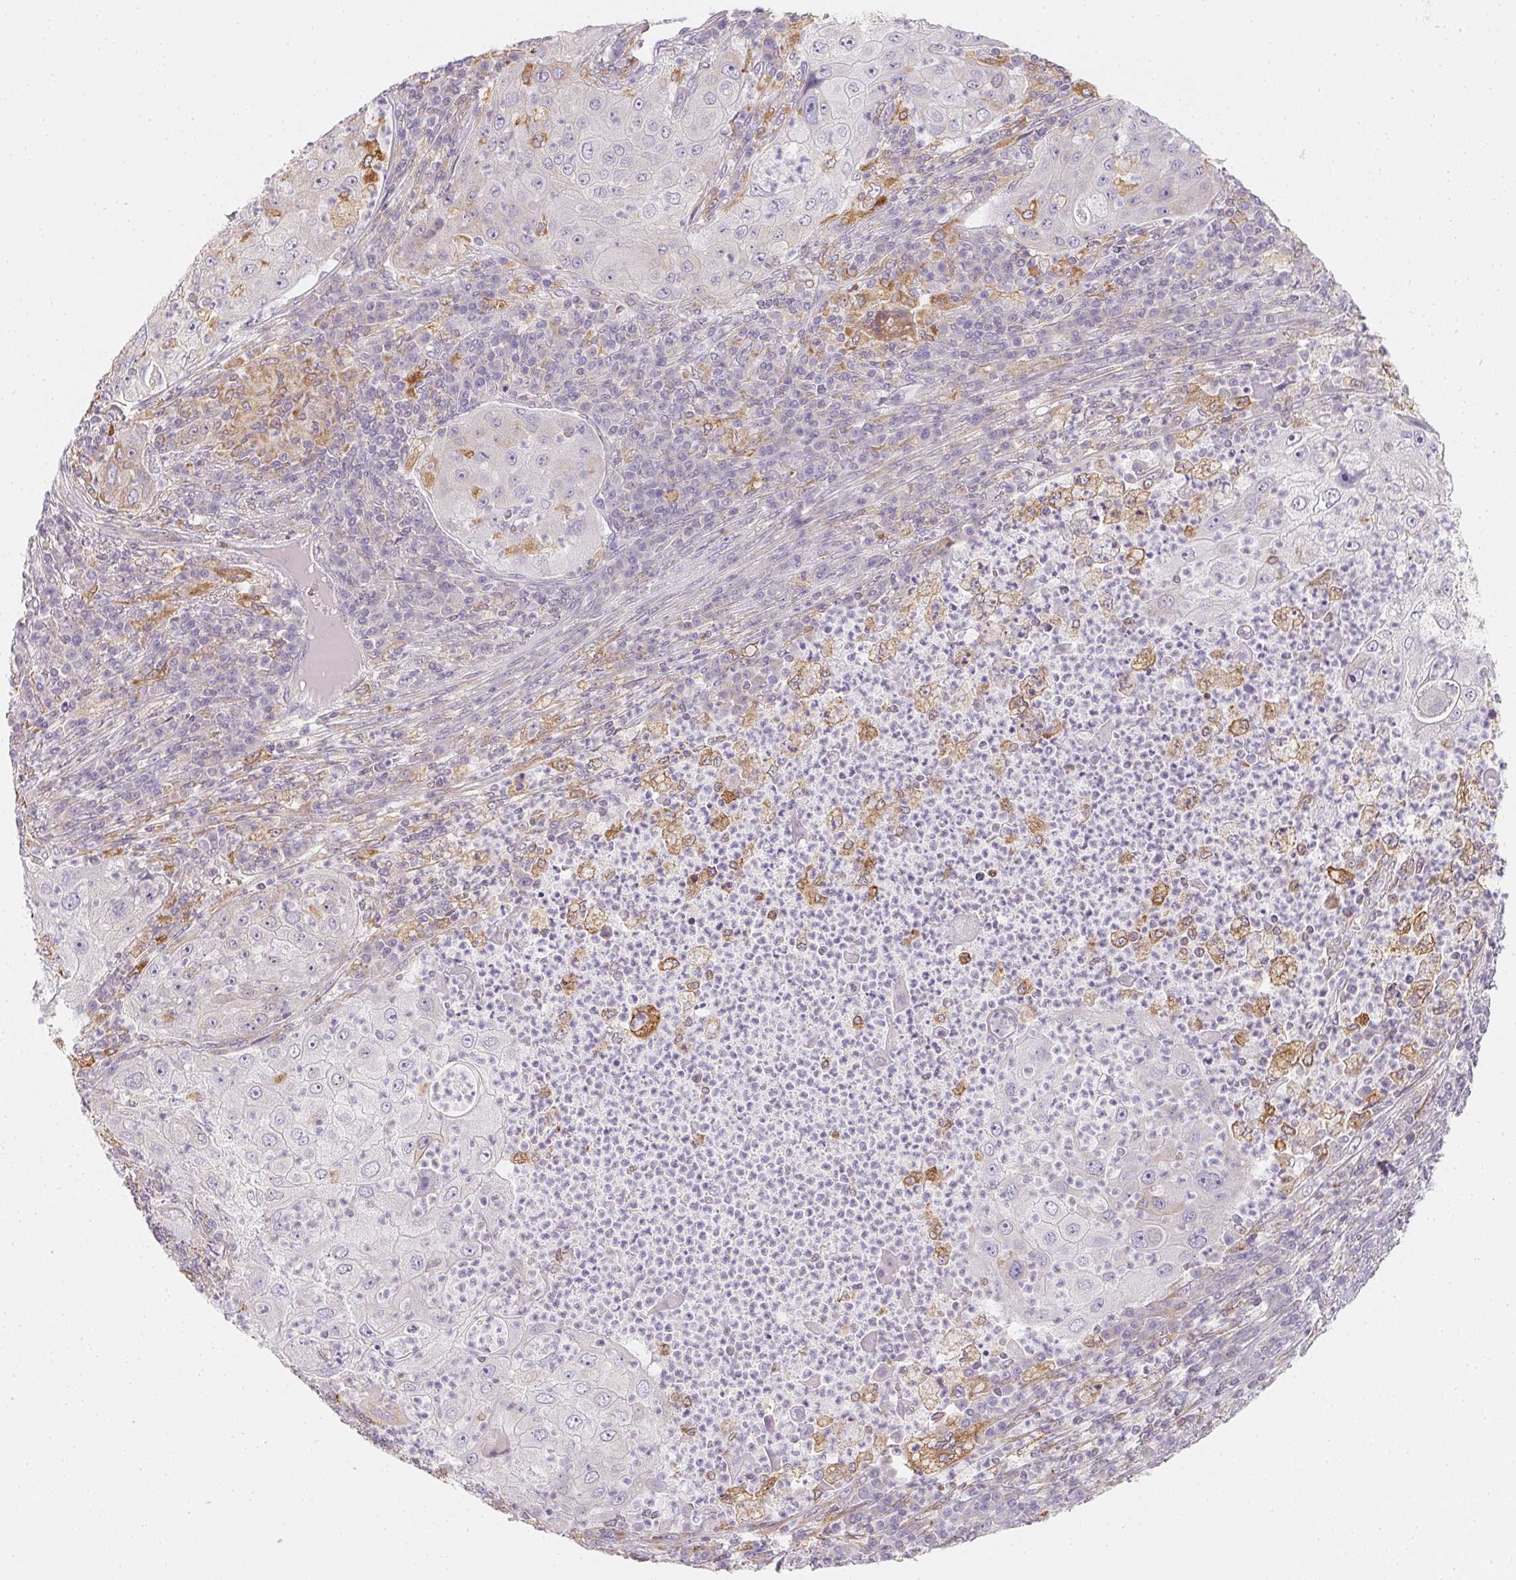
{"staining": {"intensity": "negative", "quantity": "none", "location": "none"}, "tissue": "lung cancer", "cell_type": "Tumor cells", "image_type": "cancer", "snomed": [{"axis": "morphology", "description": "Squamous cell carcinoma, NOS"}, {"axis": "topography", "description": "Lung"}], "caption": "Tumor cells are negative for protein expression in human lung cancer (squamous cell carcinoma).", "gene": "SOAT1", "patient": {"sex": "female", "age": 59}}